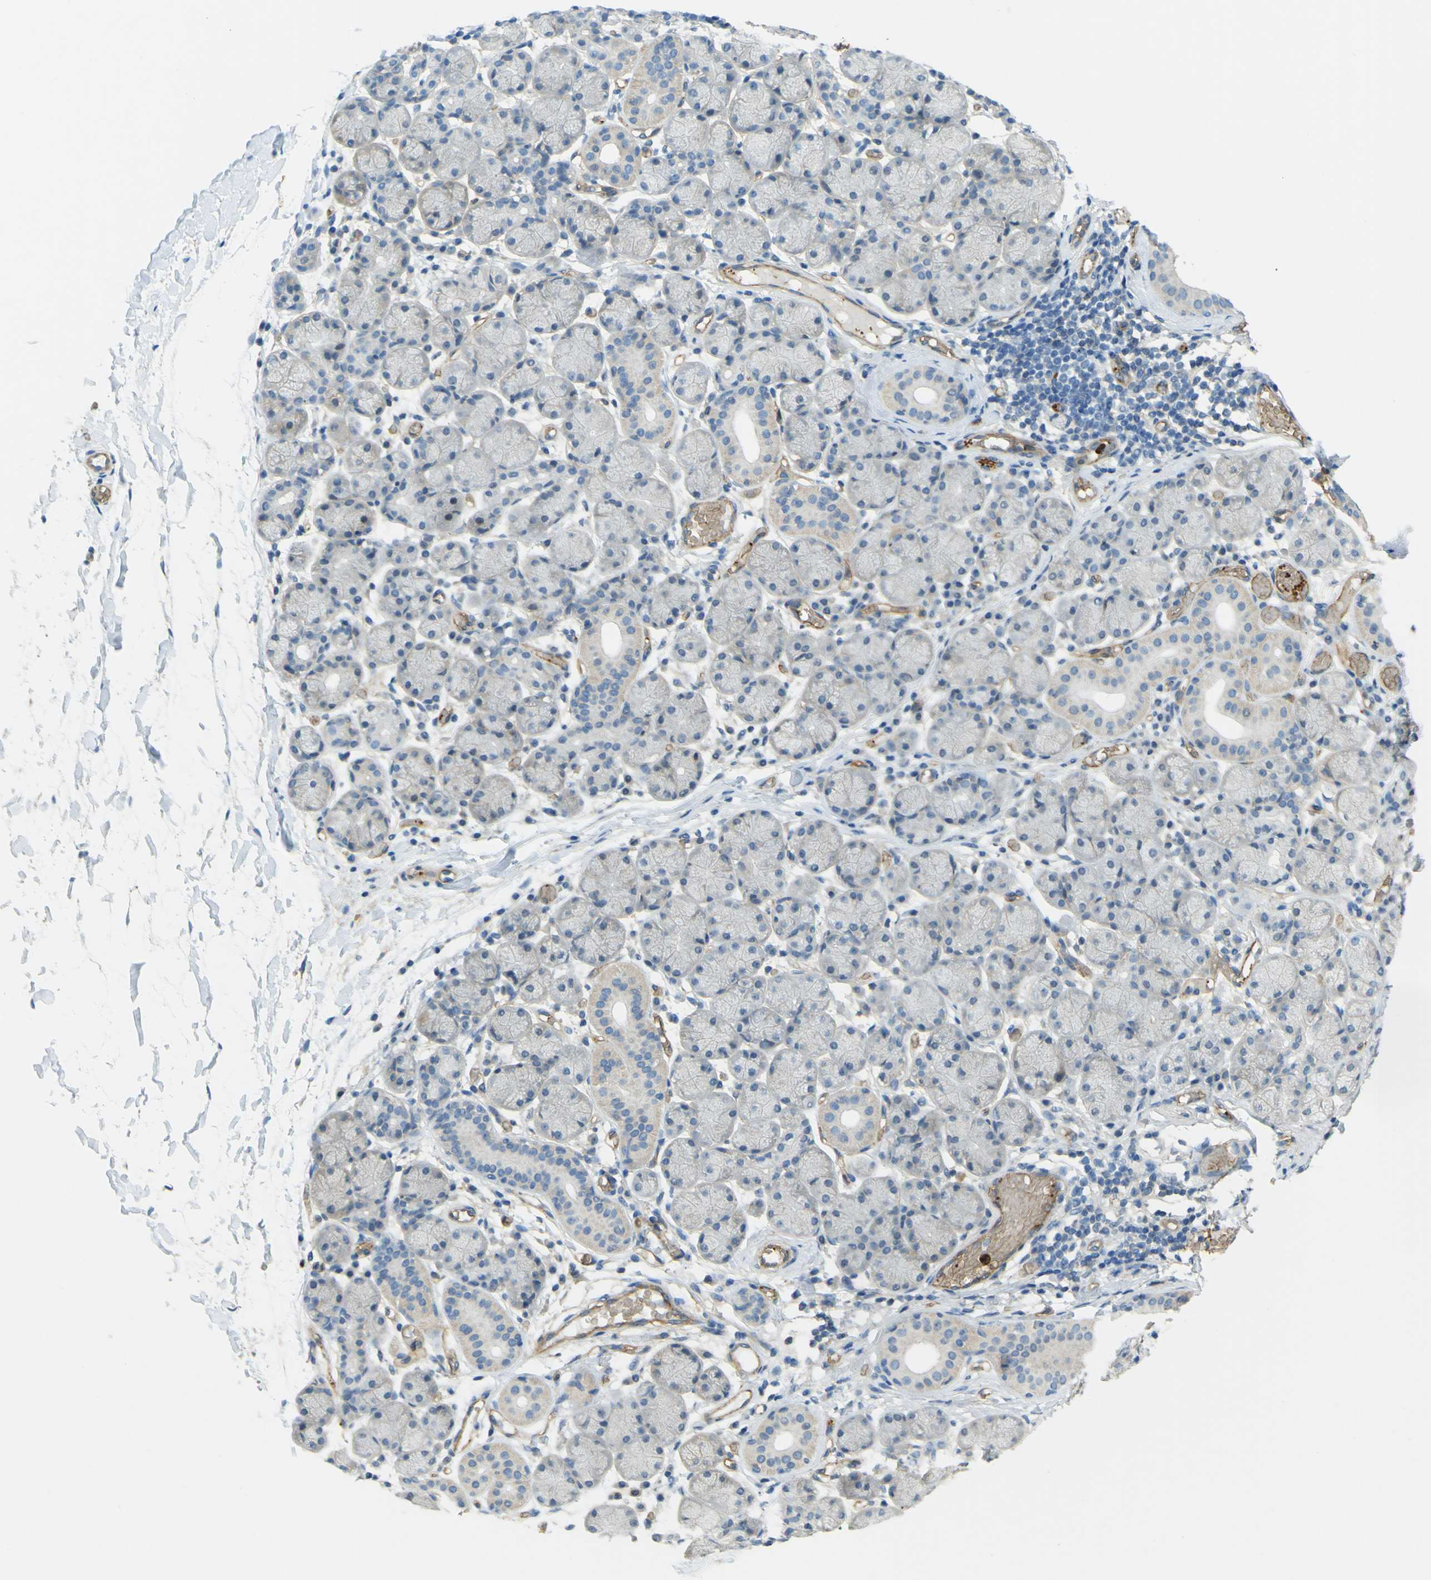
{"staining": {"intensity": "weak", "quantity": "<25%", "location": "cytoplasmic/membranous"}, "tissue": "salivary gland", "cell_type": "Glandular cells", "image_type": "normal", "snomed": [{"axis": "morphology", "description": "Normal tissue, NOS"}, {"axis": "topography", "description": "Salivary gland"}], "caption": "Immunohistochemistry of unremarkable salivary gland exhibits no staining in glandular cells. (DAB (3,3'-diaminobenzidine) immunohistochemistry with hematoxylin counter stain).", "gene": "PLXDC1", "patient": {"sex": "female", "age": 24}}